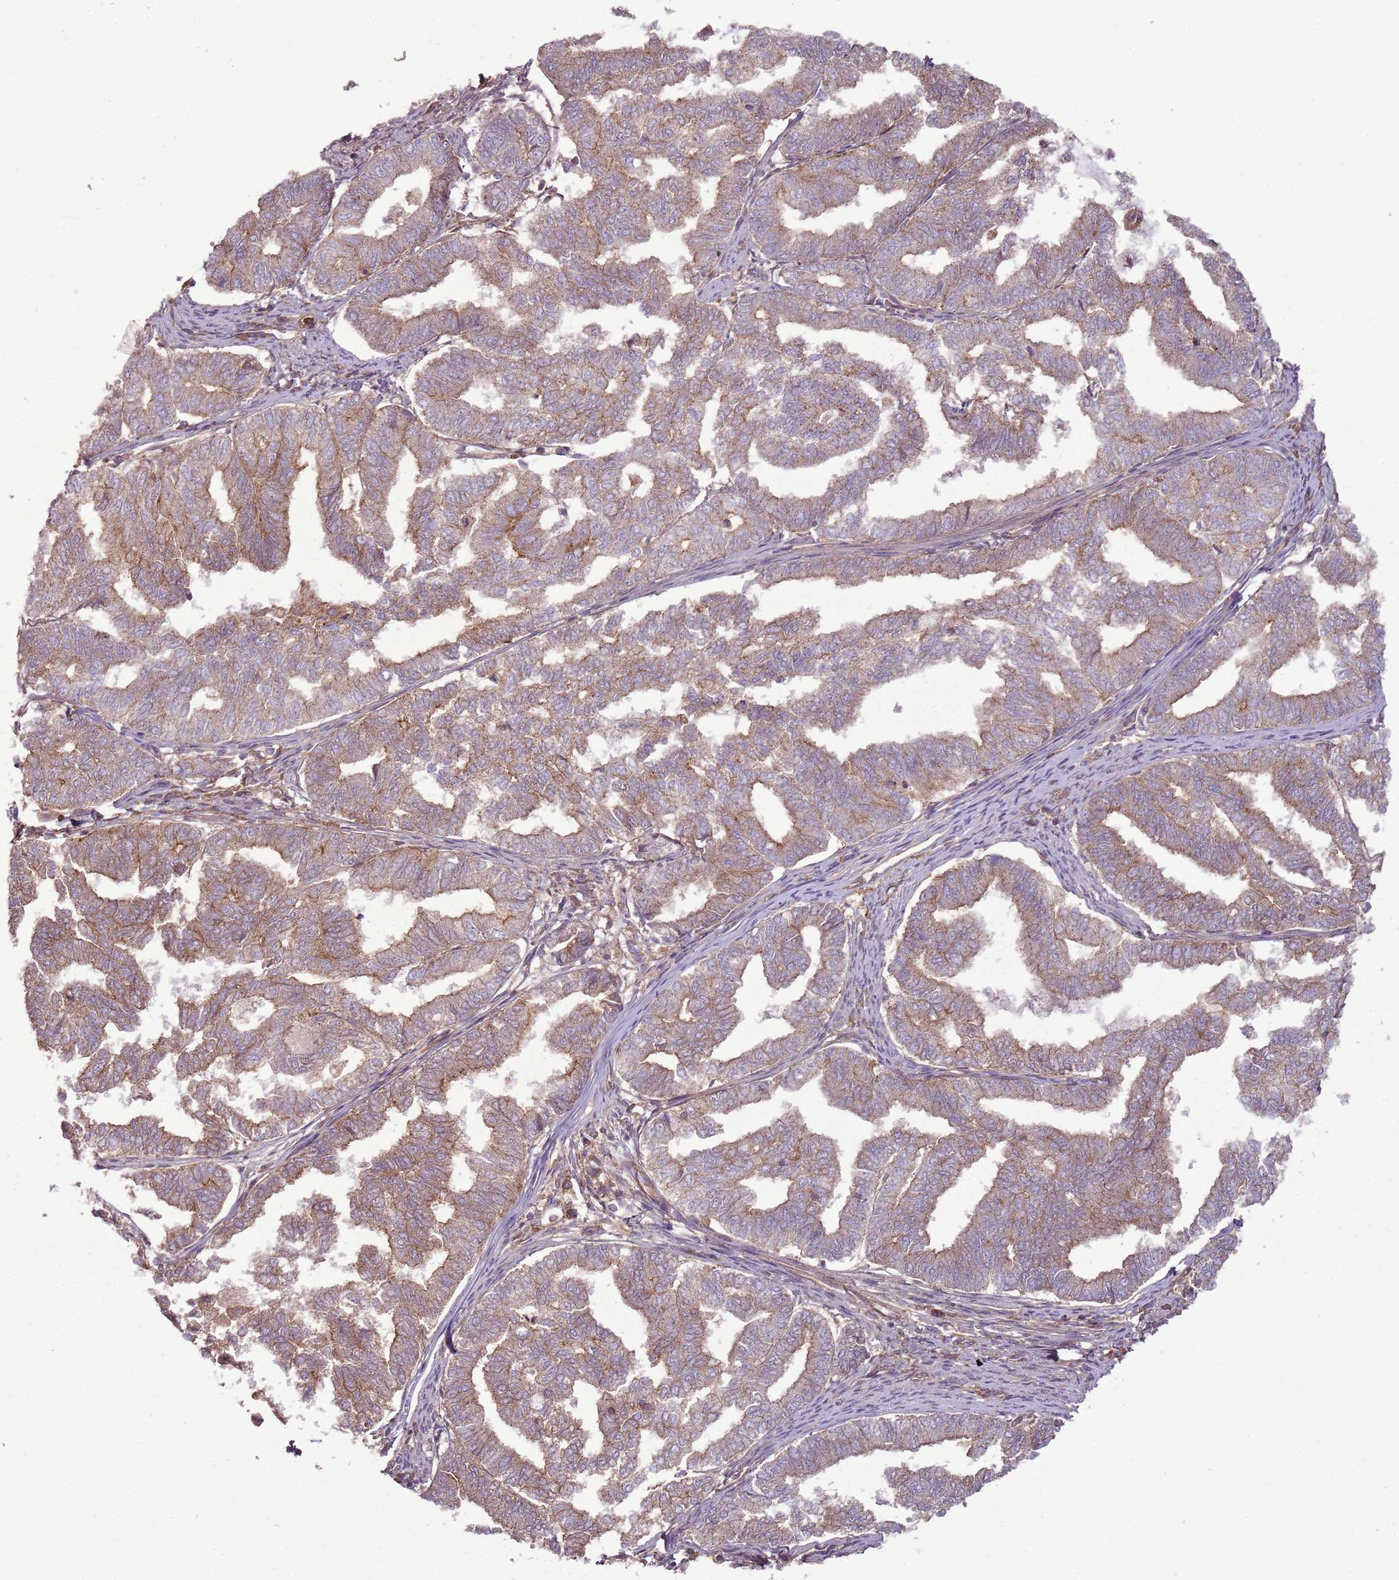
{"staining": {"intensity": "moderate", "quantity": ">75%", "location": "cytoplasmic/membranous"}, "tissue": "endometrial cancer", "cell_type": "Tumor cells", "image_type": "cancer", "snomed": [{"axis": "morphology", "description": "Adenocarcinoma, NOS"}, {"axis": "topography", "description": "Endometrium"}], "caption": "Endometrial cancer was stained to show a protein in brown. There is medium levels of moderate cytoplasmic/membranous positivity in approximately >75% of tumor cells.", "gene": "ANKRD24", "patient": {"sex": "female", "age": 79}}